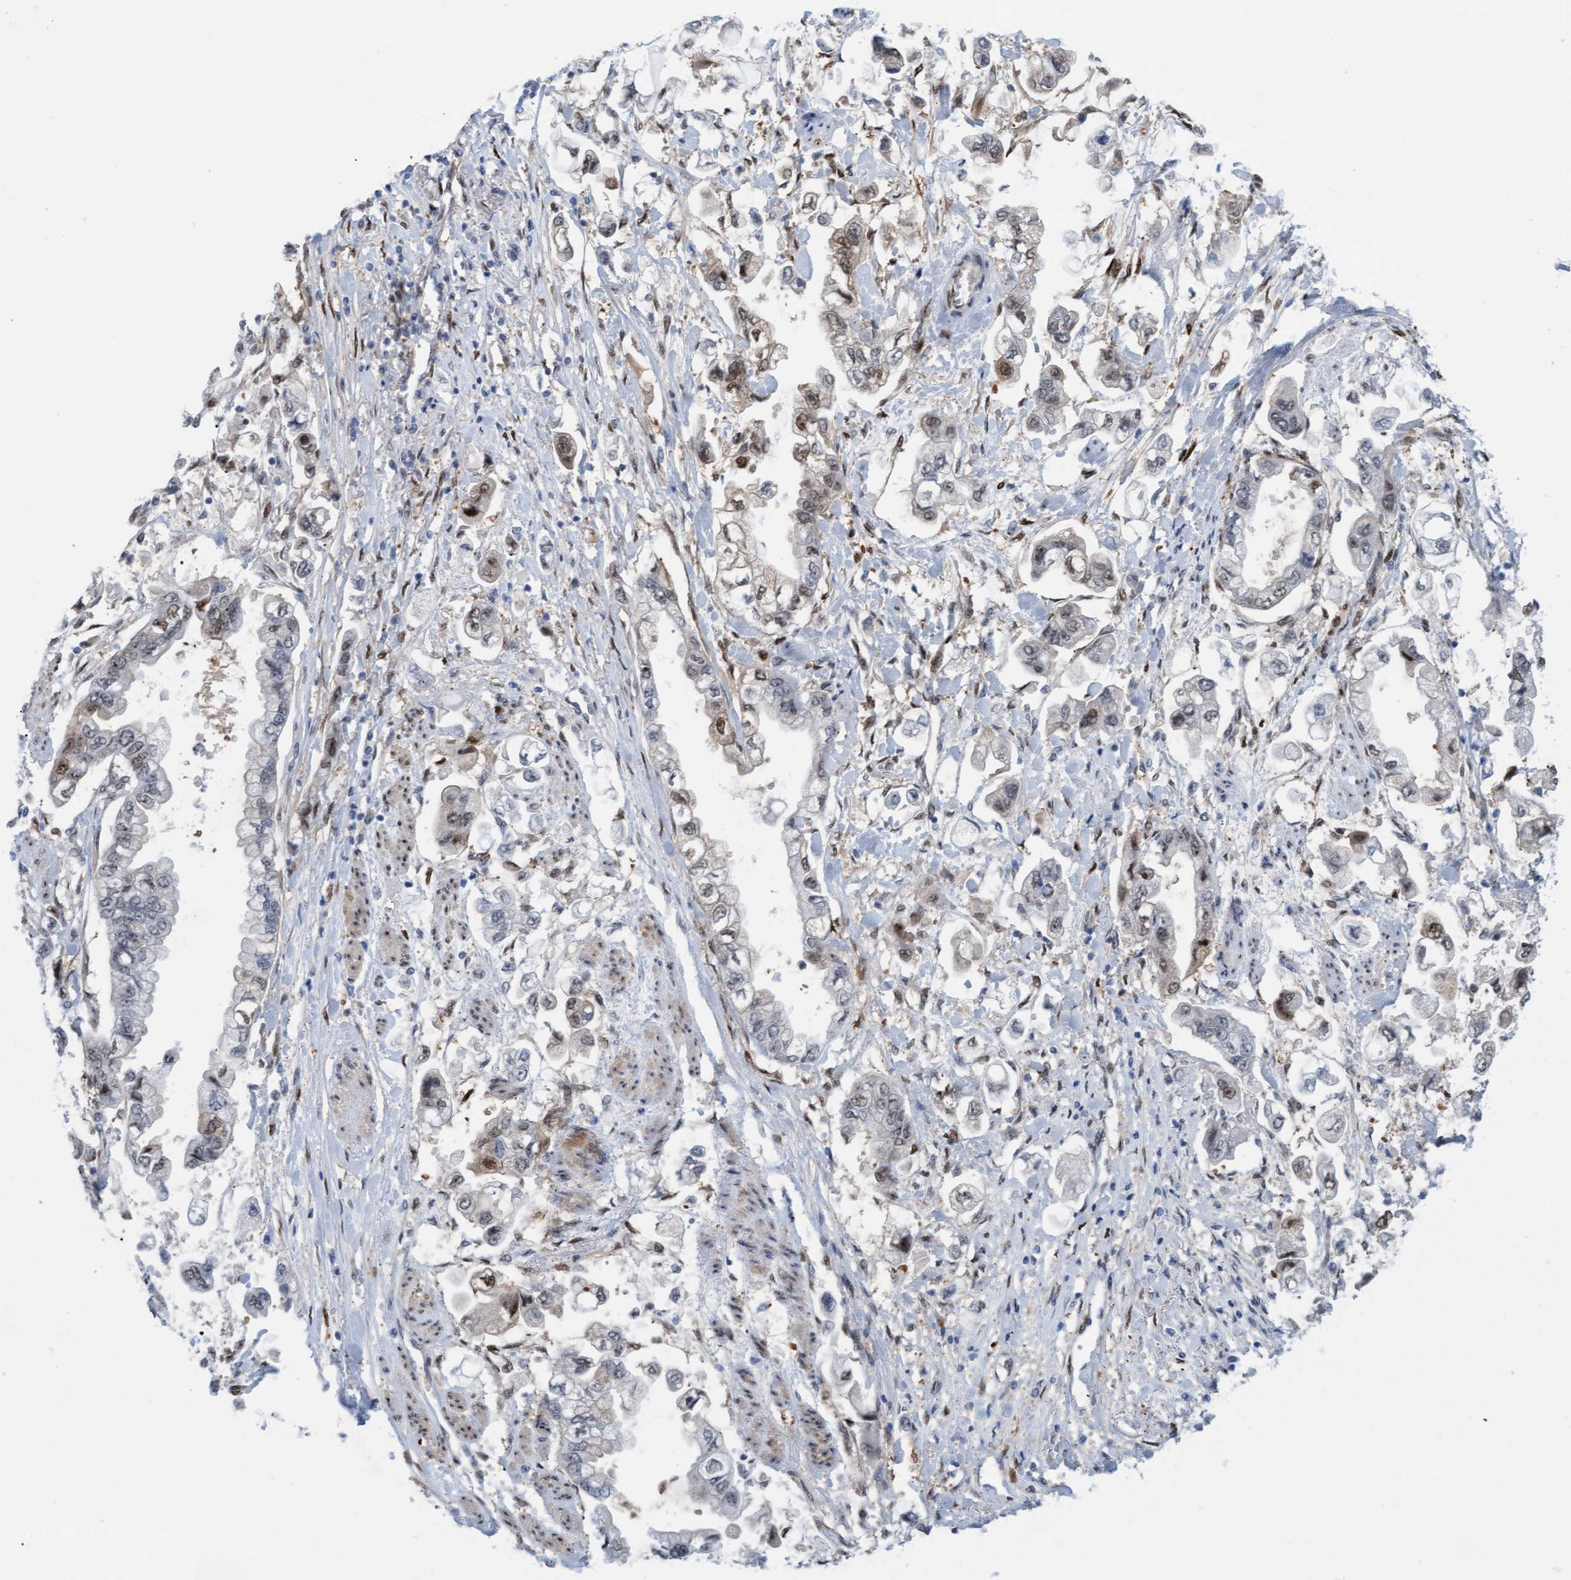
{"staining": {"intensity": "weak", "quantity": "<25%", "location": "nuclear"}, "tissue": "stomach cancer", "cell_type": "Tumor cells", "image_type": "cancer", "snomed": [{"axis": "morphology", "description": "Normal tissue, NOS"}, {"axis": "morphology", "description": "Adenocarcinoma, NOS"}, {"axis": "topography", "description": "Stomach"}], "caption": "Image shows no significant protein staining in tumor cells of stomach adenocarcinoma.", "gene": "PINX1", "patient": {"sex": "male", "age": 62}}